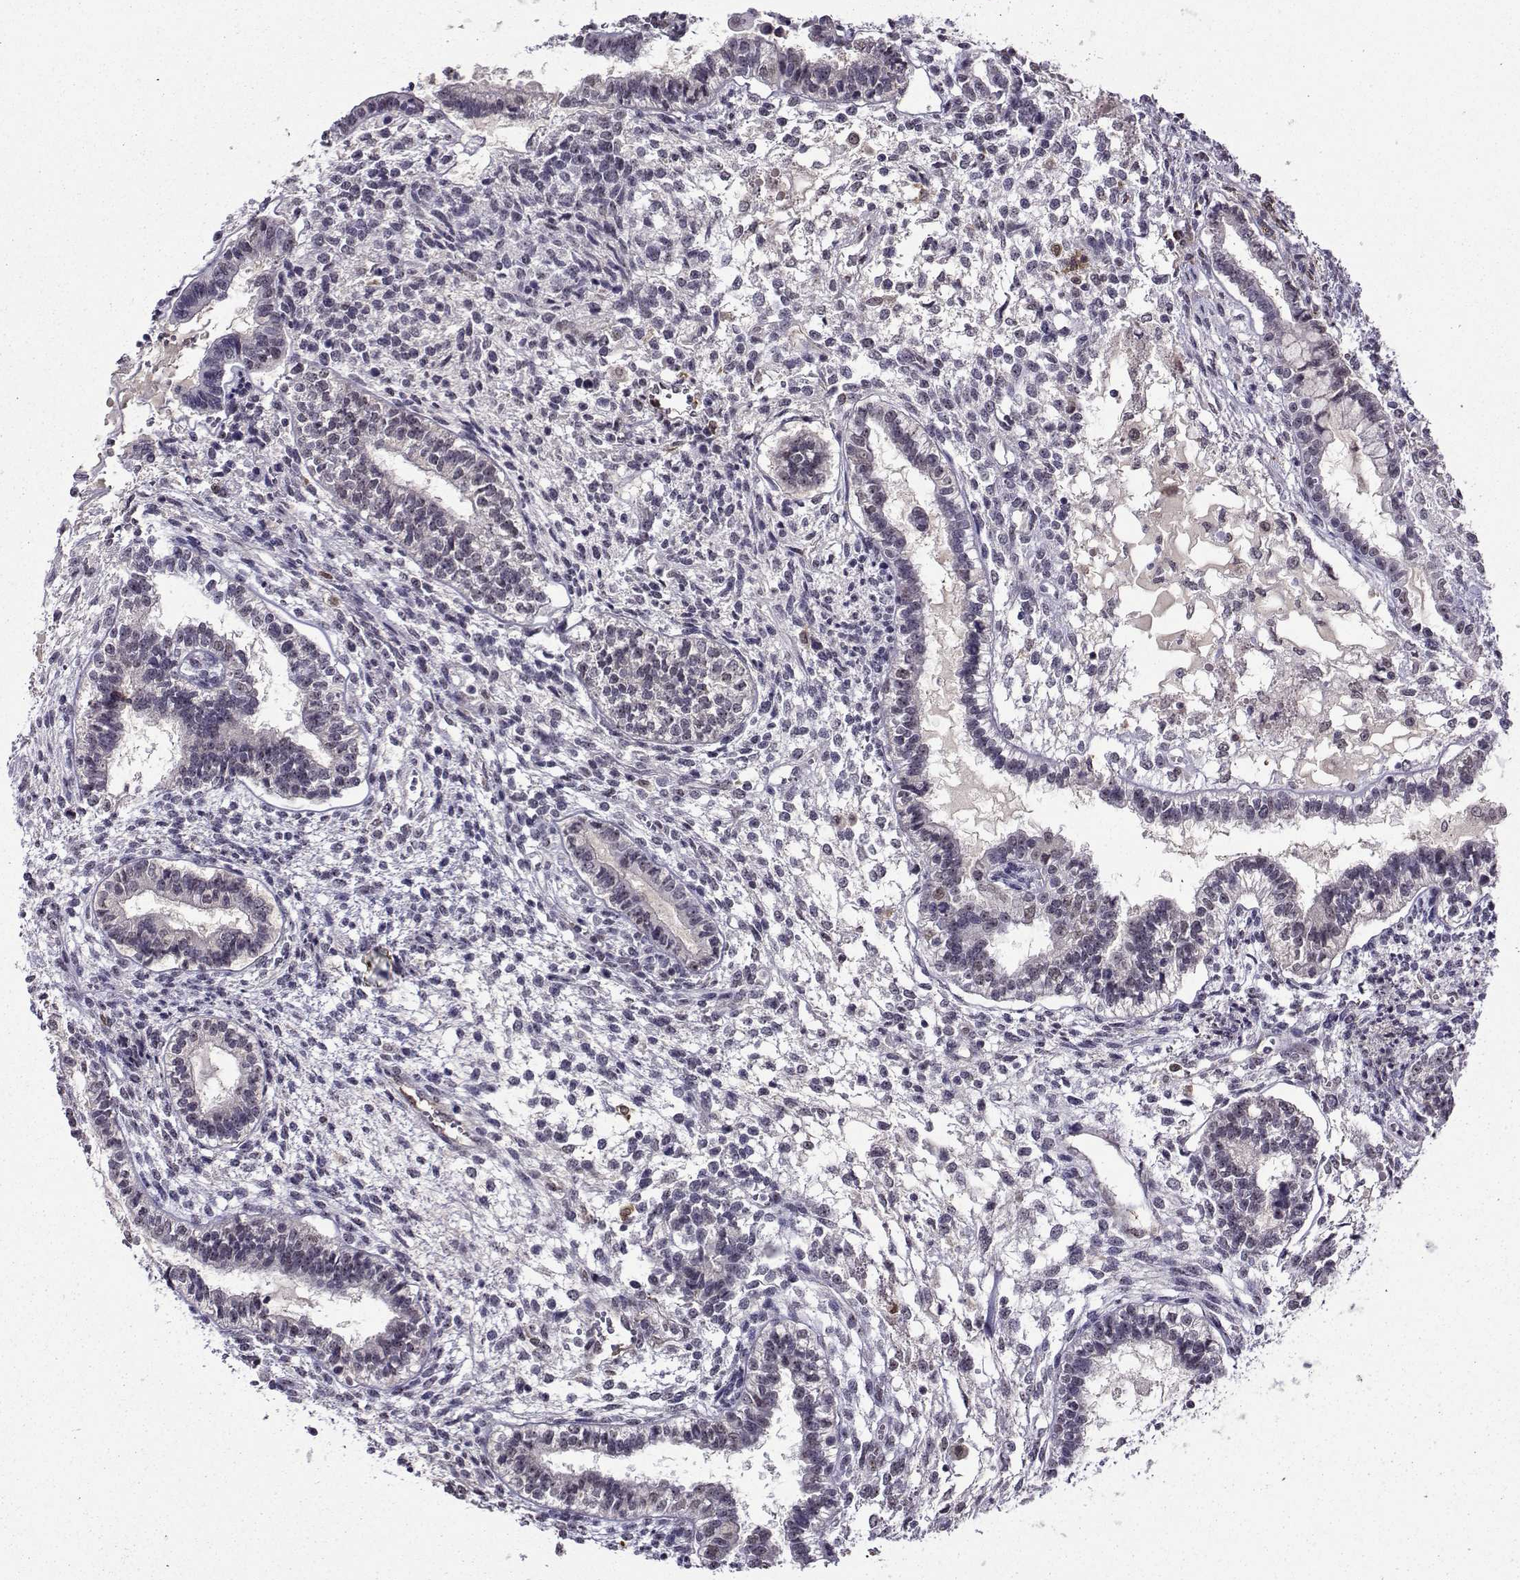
{"staining": {"intensity": "negative", "quantity": "none", "location": "none"}, "tissue": "testis cancer", "cell_type": "Tumor cells", "image_type": "cancer", "snomed": [{"axis": "morphology", "description": "Carcinoma, Embryonal, NOS"}, {"axis": "topography", "description": "Testis"}], "caption": "High power microscopy histopathology image of an IHC micrograph of testis embryonal carcinoma, revealing no significant expression in tumor cells.", "gene": "DDX20", "patient": {"sex": "male", "age": 37}}